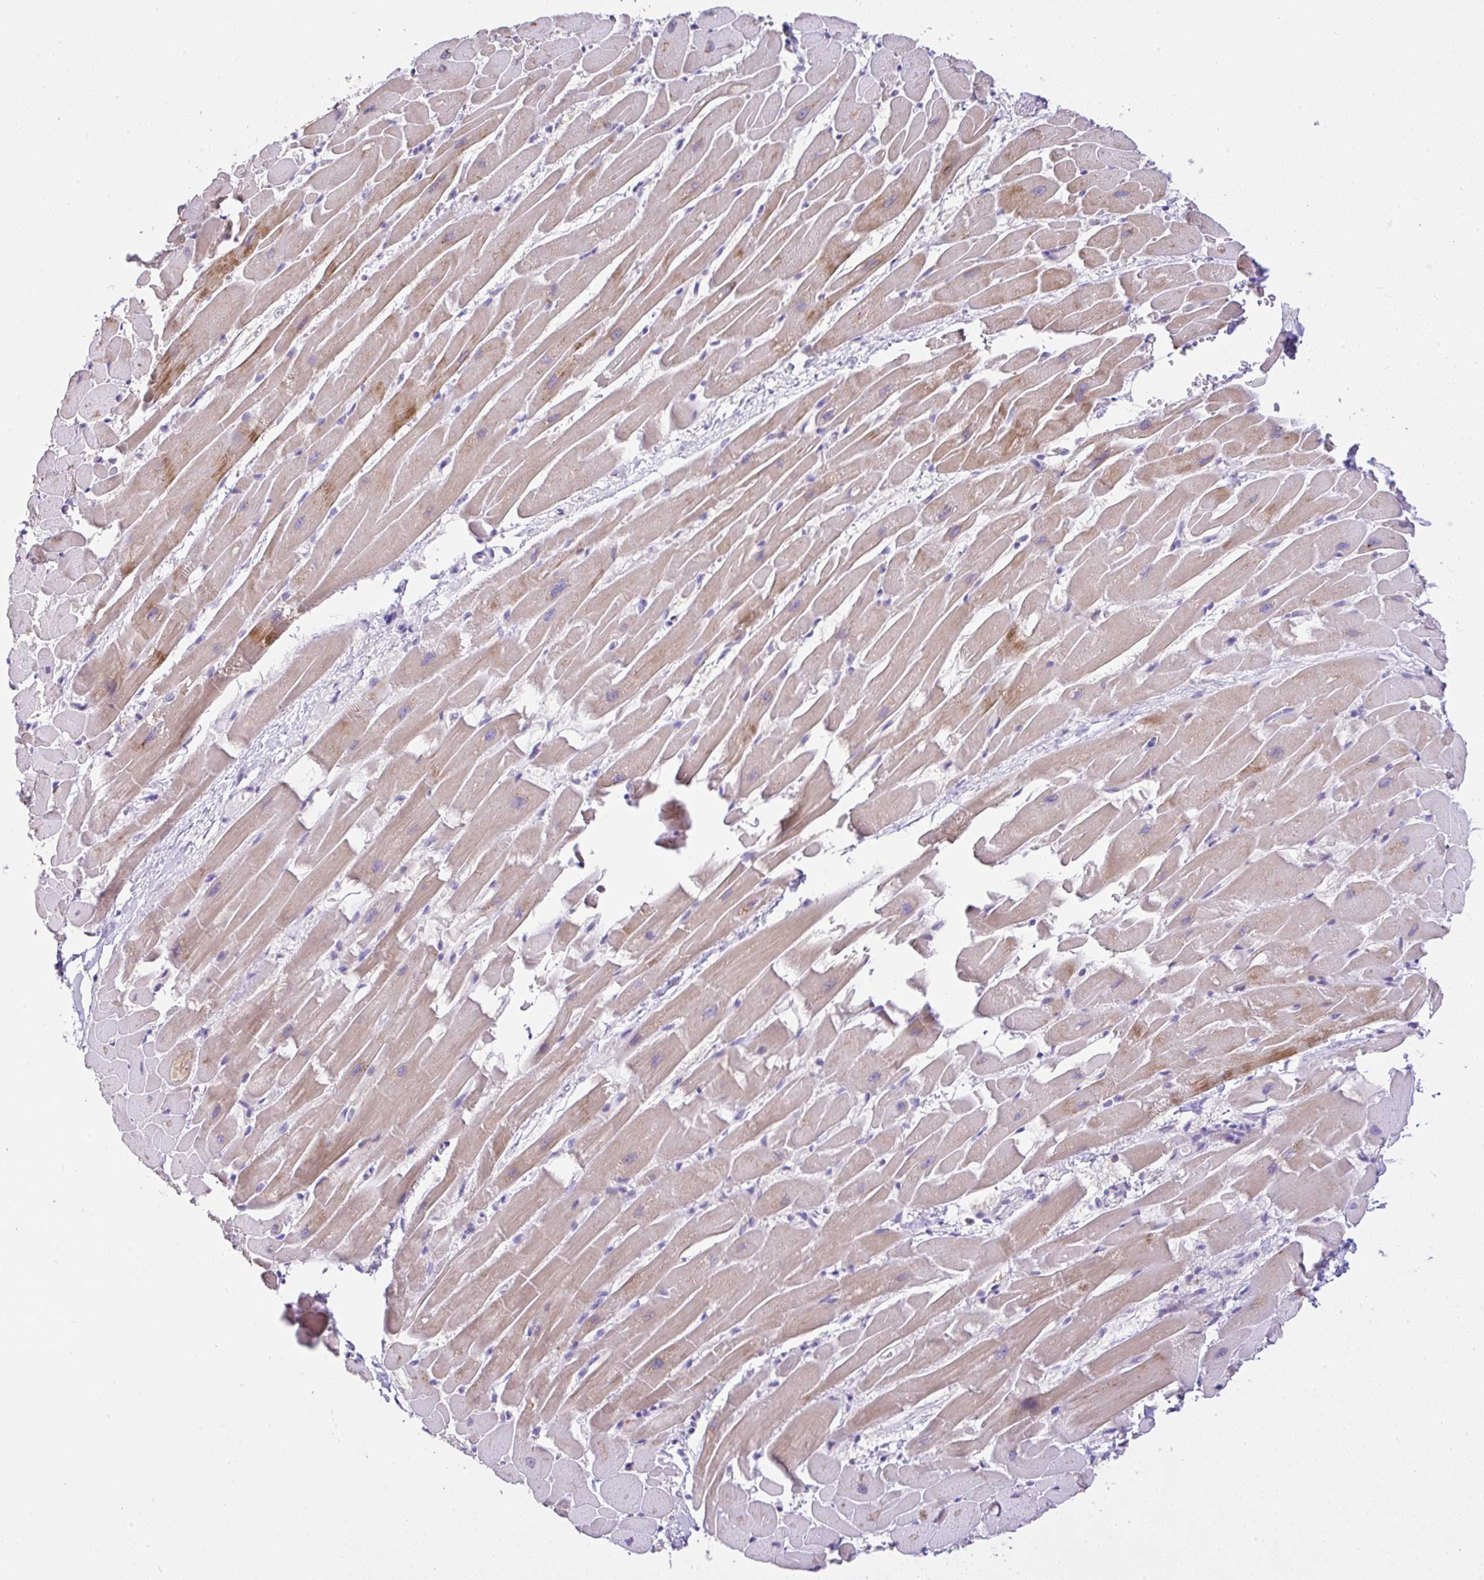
{"staining": {"intensity": "moderate", "quantity": "25%-75%", "location": "cytoplasmic/membranous"}, "tissue": "heart muscle", "cell_type": "Cardiomyocytes", "image_type": "normal", "snomed": [{"axis": "morphology", "description": "Normal tissue, NOS"}, {"axis": "topography", "description": "Heart"}], "caption": "Immunohistochemistry image of unremarkable human heart muscle stained for a protein (brown), which demonstrates medium levels of moderate cytoplasmic/membranous expression in about 25%-75% of cardiomyocytes.", "gene": "CTU1", "patient": {"sex": "male", "age": 37}}